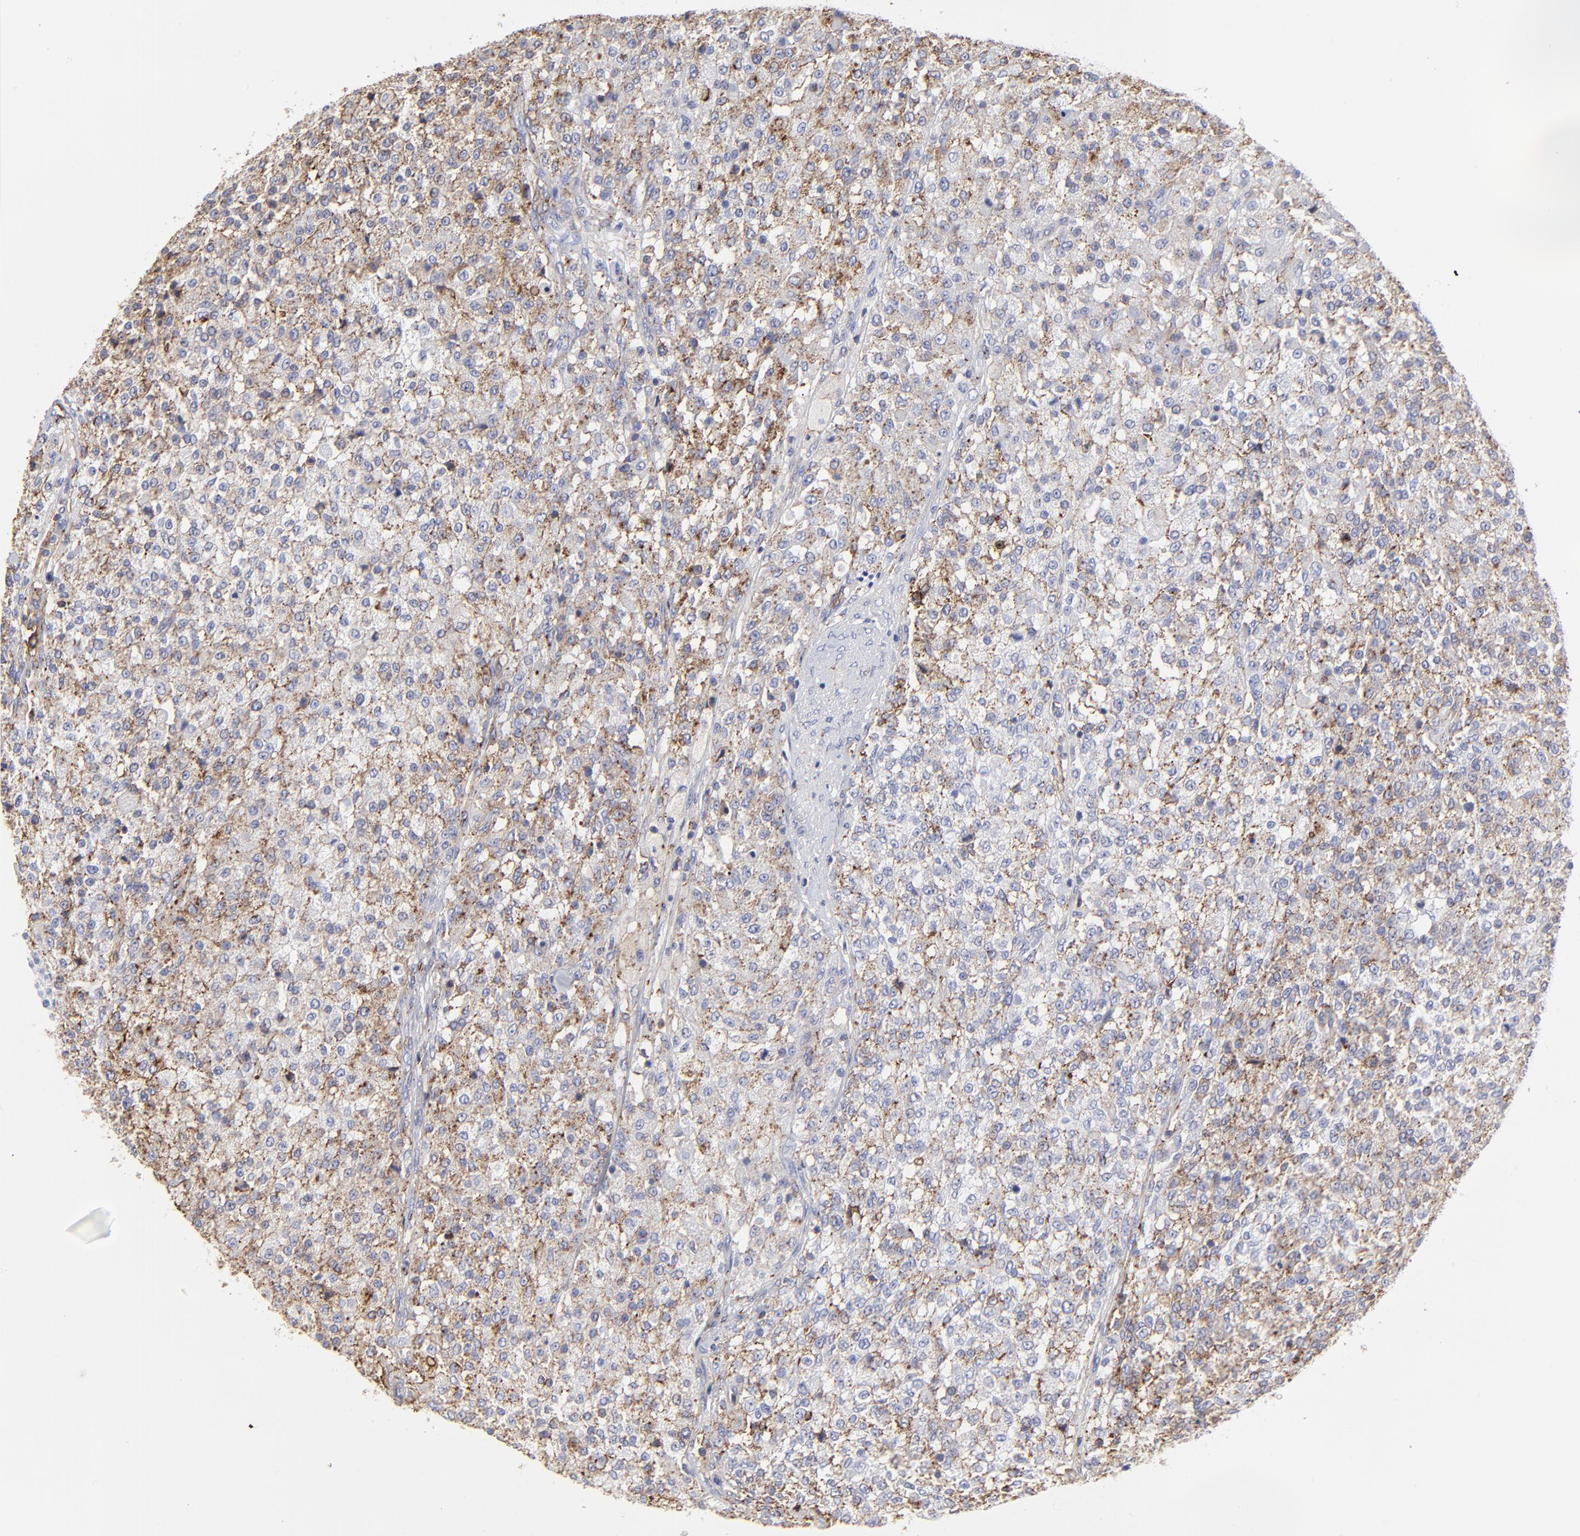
{"staining": {"intensity": "weak", "quantity": "<25%", "location": "cytoplasmic/membranous"}, "tissue": "testis cancer", "cell_type": "Tumor cells", "image_type": "cancer", "snomed": [{"axis": "morphology", "description": "Seminoma, NOS"}, {"axis": "topography", "description": "Testis"}], "caption": "This is an IHC histopathology image of testis cancer (seminoma). There is no staining in tumor cells.", "gene": "ANXA6", "patient": {"sex": "male", "age": 59}}